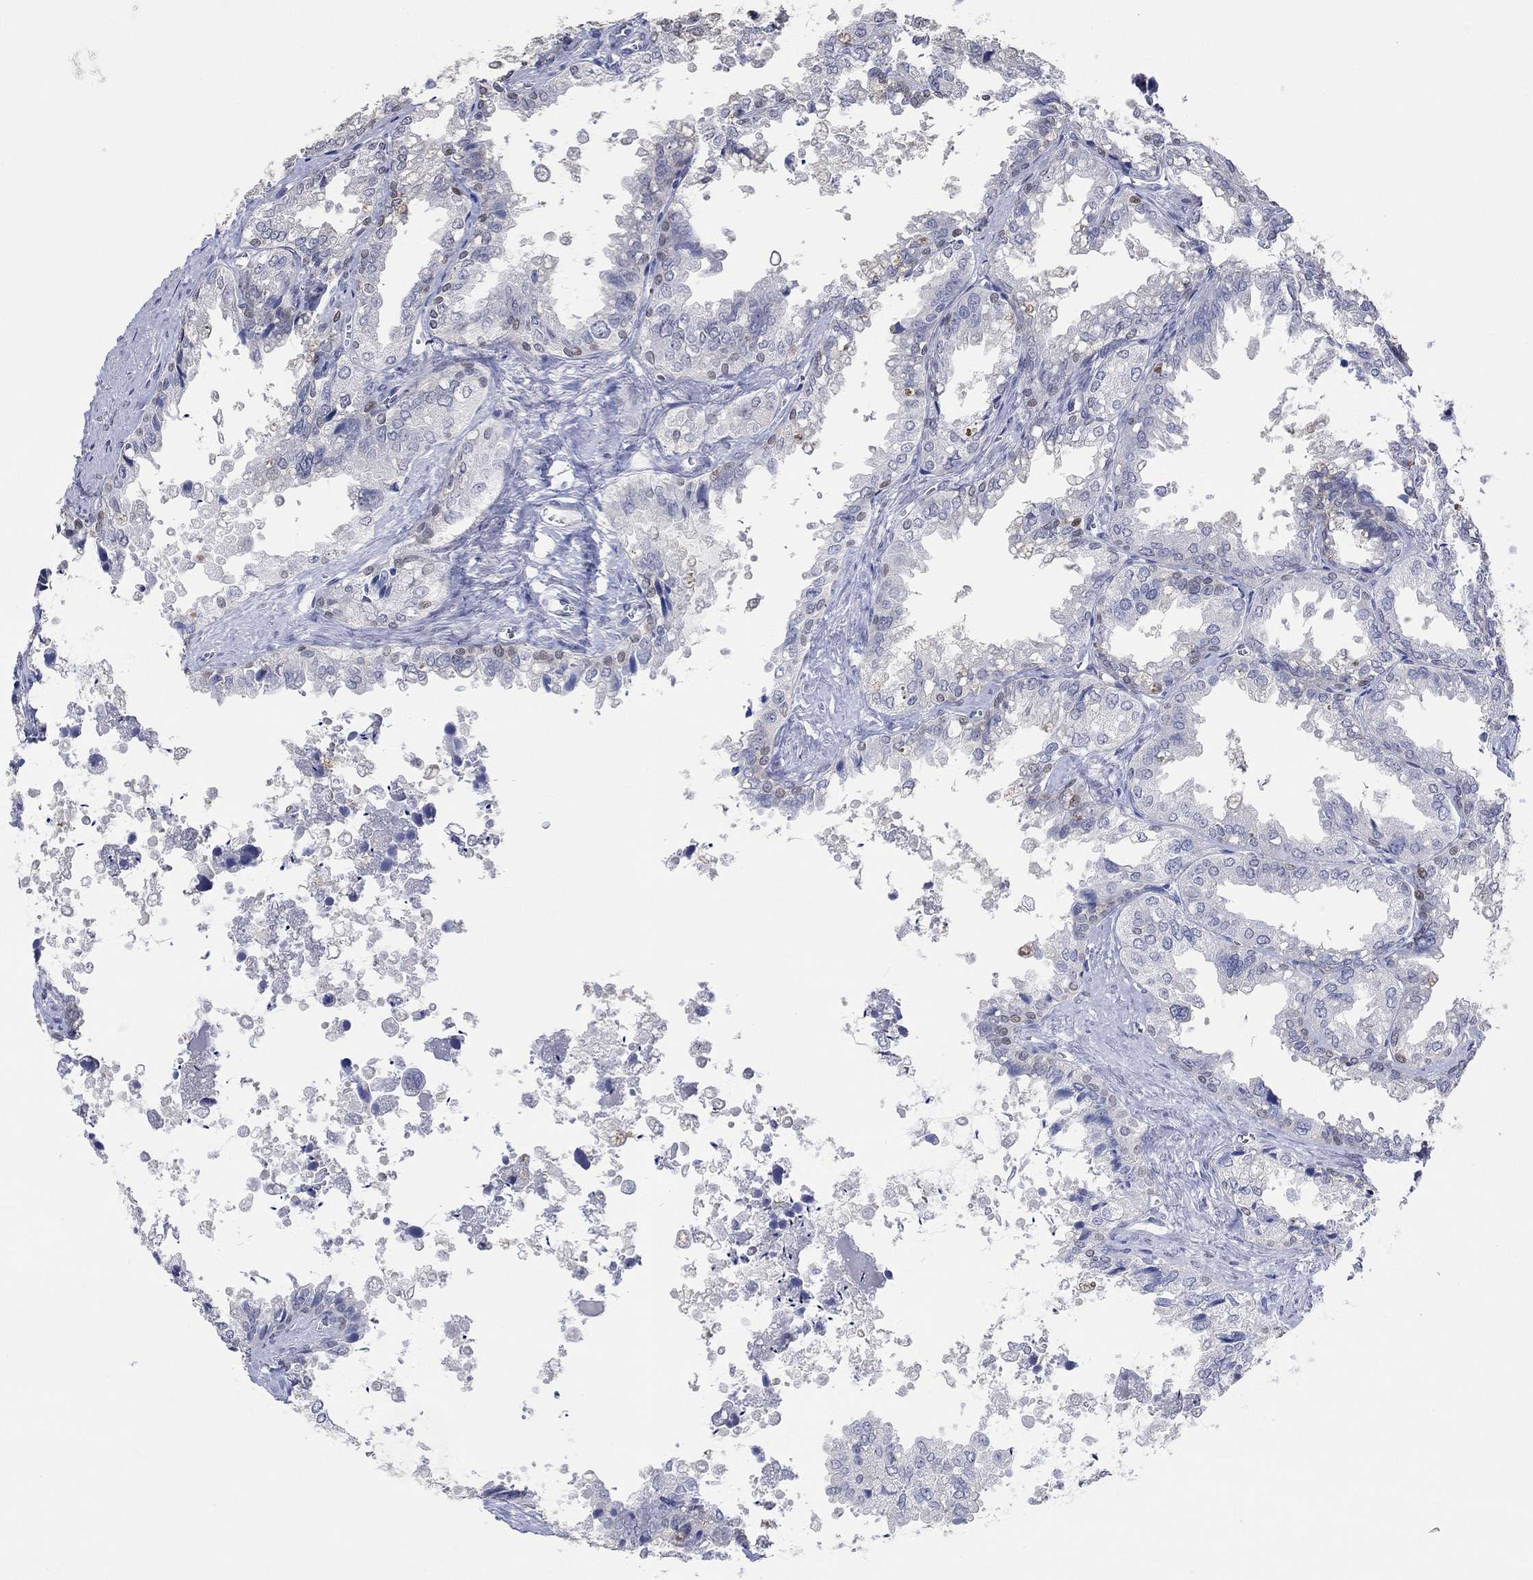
{"staining": {"intensity": "negative", "quantity": "none", "location": "none"}, "tissue": "seminal vesicle", "cell_type": "Glandular cells", "image_type": "normal", "snomed": [{"axis": "morphology", "description": "Normal tissue, NOS"}, {"axis": "topography", "description": "Seminal veicle"}], "caption": "Immunohistochemistry image of normal seminal vesicle: human seminal vesicle stained with DAB reveals no significant protein expression in glandular cells. (Immunohistochemistry, brightfield microscopy, high magnification).", "gene": "PNMA5", "patient": {"sex": "male", "age": 67}}